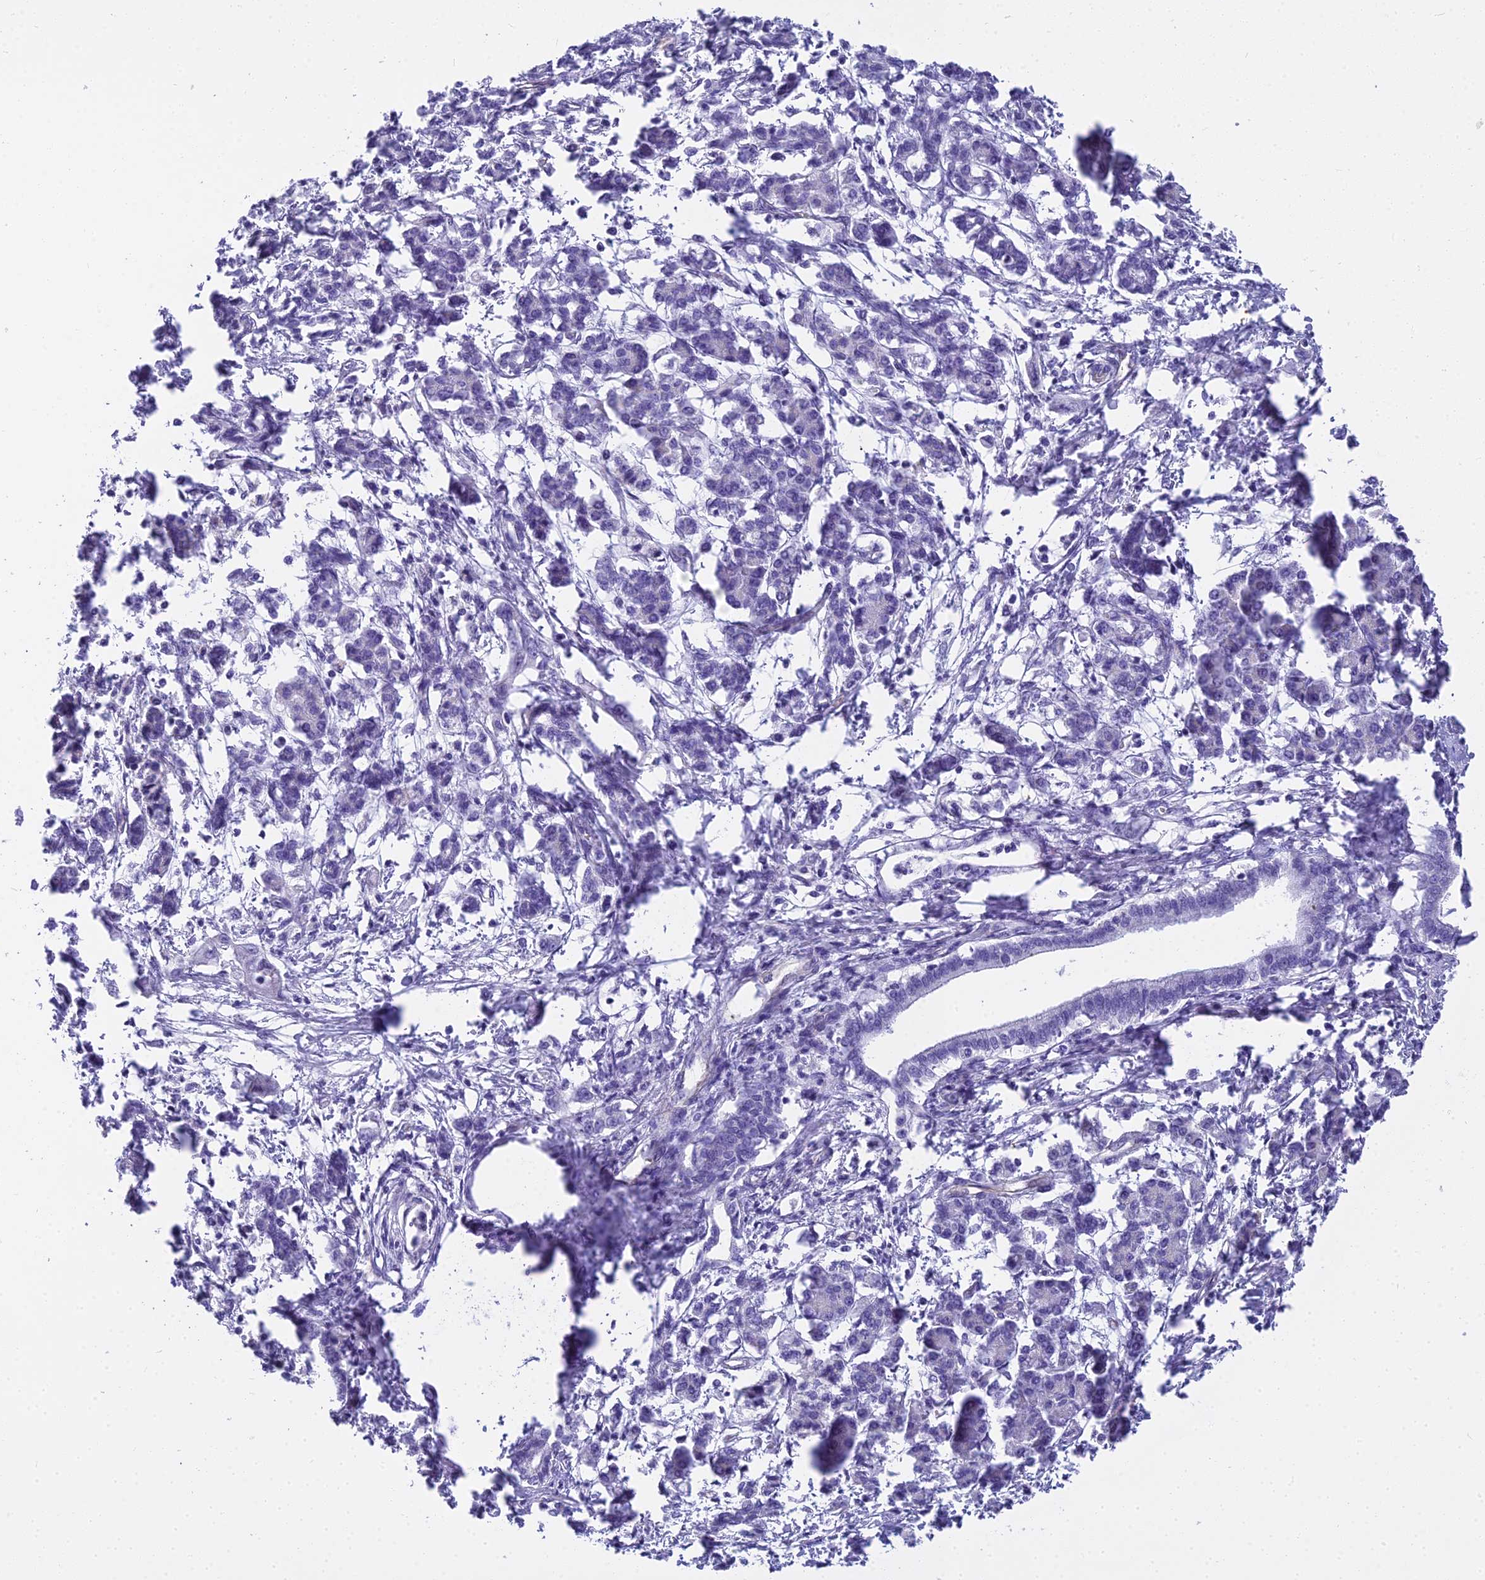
{"staining": {"intensity": "negative", "quantity": "none", "location": "none"}, "tissue": "pancreatic cancer", "cell_type": "Tumor cells", "image_type": "cancer", "snomed": [{"axis": "morphology", "description": "Adenocarcinoma, NOS"}, {"axis": "topography", "description": "Pancreas"}], "caption": "Immunohistochemistry (IHC) histopathology image of neoplastic tissue: human adenocarcinoma (pancreatic) stained with DAB reveals no significant protein positivity in tumor cells.", "gene": "NINJ1", "patient": {"sex": "female", "age": 55}}